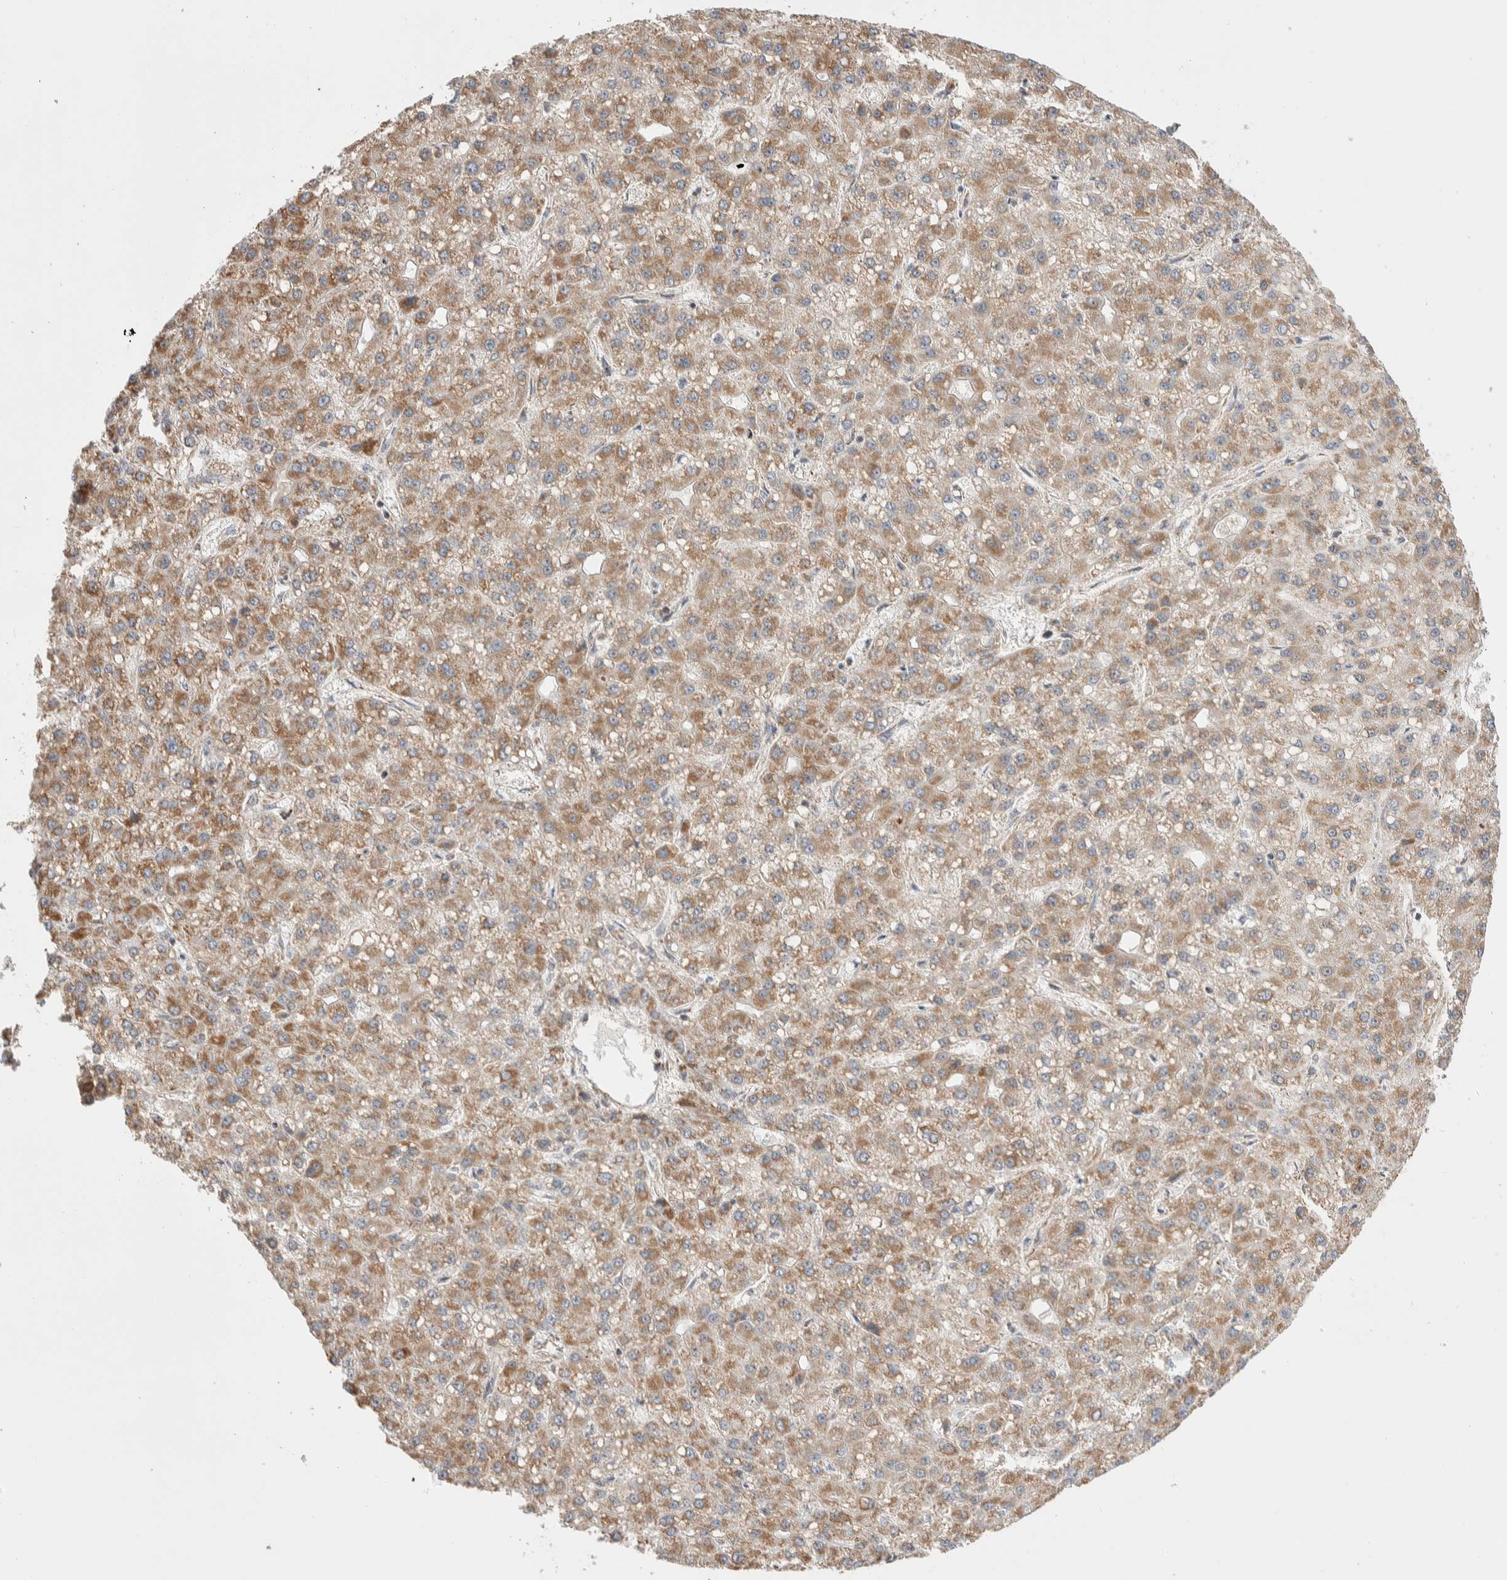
{"staining": {"intensity": "moderate", "quantity": ">75%", "location": "cytoplasmic/membranous"}, "tissue": "liver cancer", "cell_type": "Tumor cells", "image_type": "cancer", "snomed": [{"axis": "morphology", "description": "Carcinoma, Hepatocellular, NOS"}, {"axis": "topography", "description": "Liver"}], "caption": "DAB (3,3'-diaminobenzidine) immunohistochemical staining of human hepatocellular carcinoma (liver) reveals moderate cytoplasmic/membranous protein staining in about >75% of tumor cells.", "gene": "ZNF695", "patient": {"sex": "male", "age": 67}}